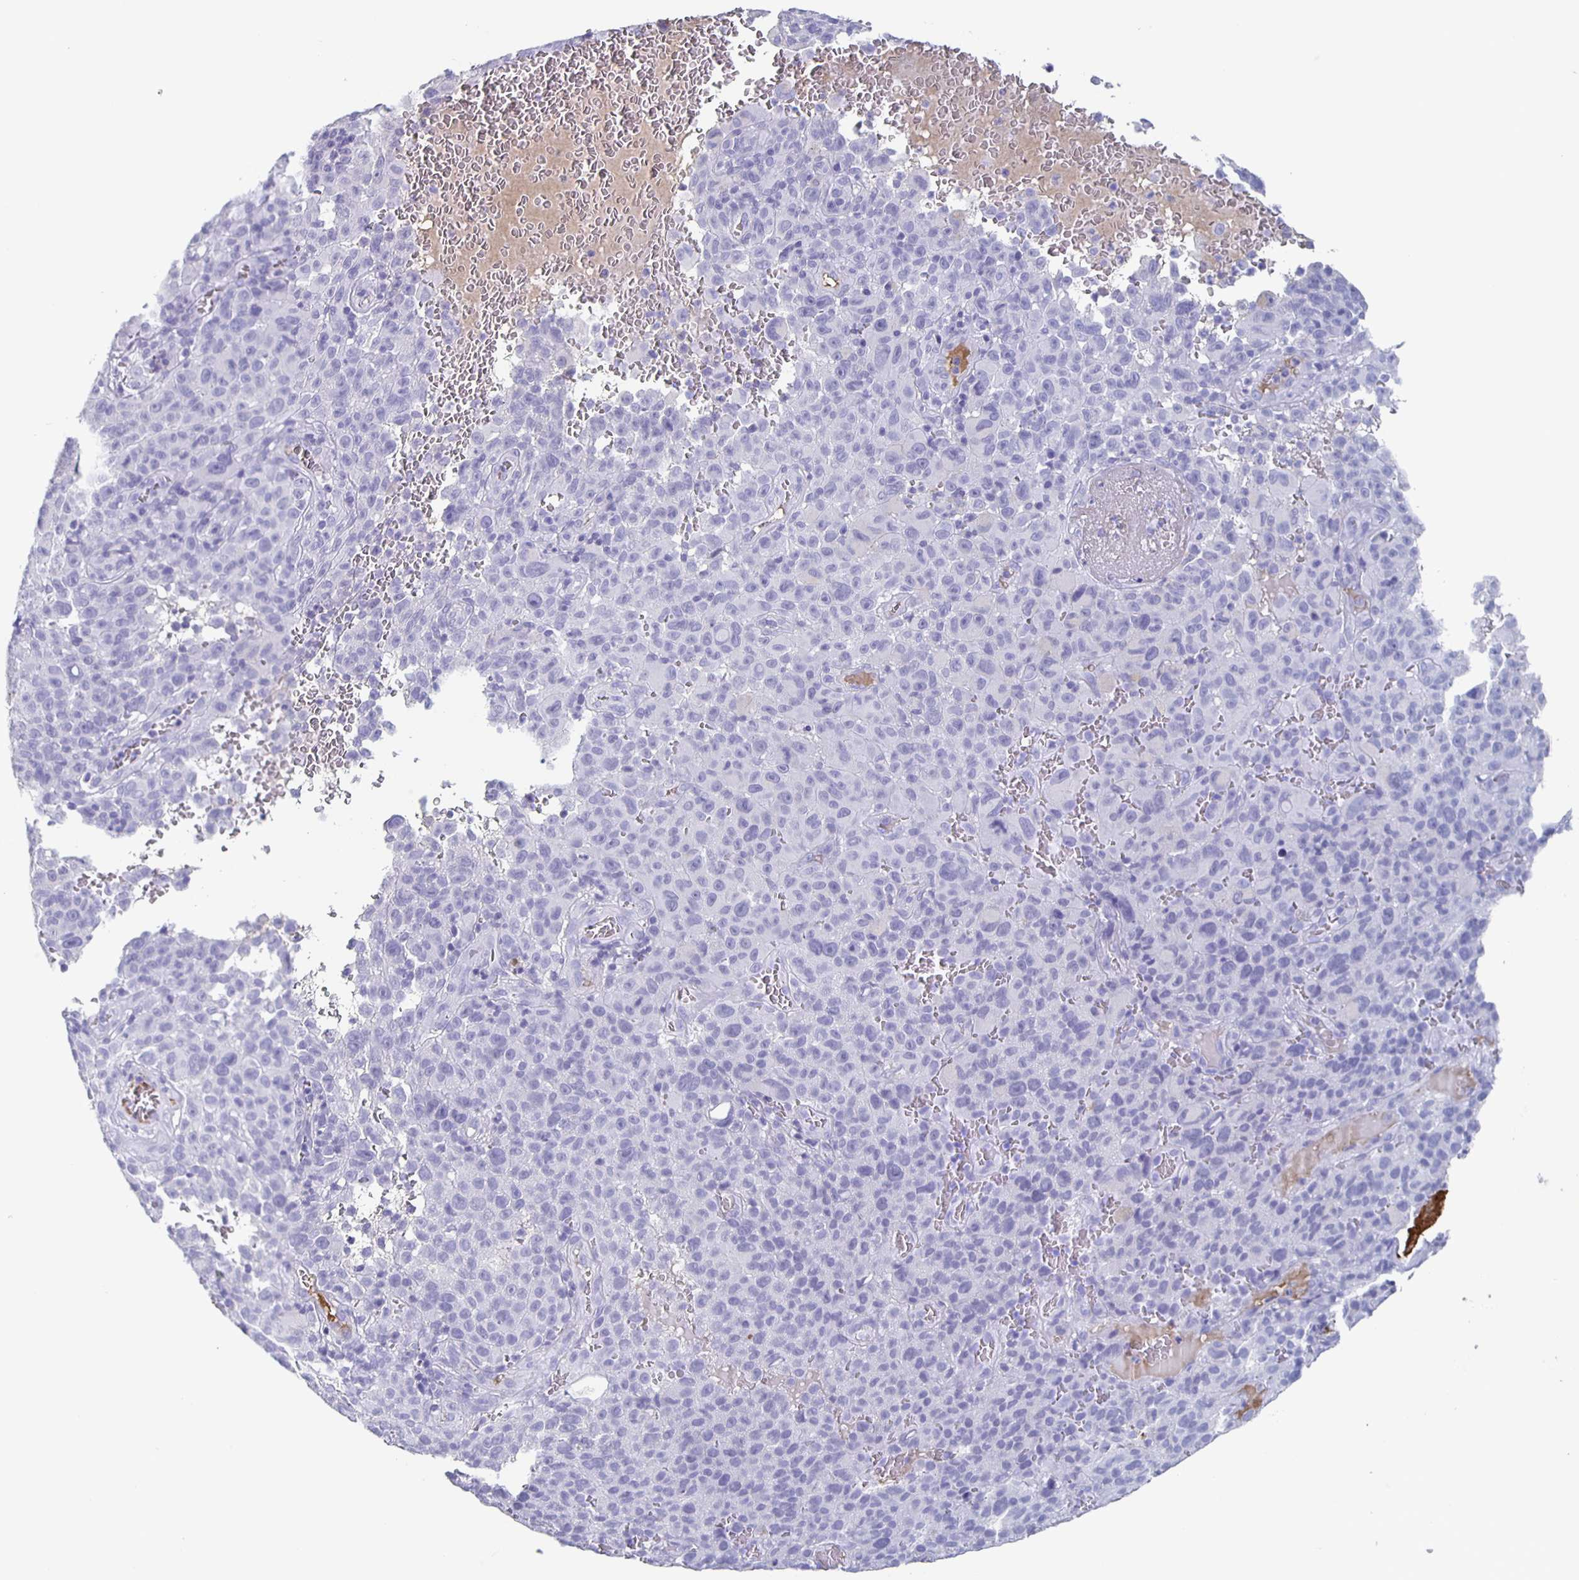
{"staining": {"intensity": "negative", "quantity": "none", "location": "none"}, "tissue": "melanoma", "cell_type": "Tumor cells", "image_type": "cancer", "snomed": [{"axis": "morphology", "description": "Malignant melanoma, NOS"}, {"axis": "topography", "description": "Skin"}], "caption": "An immunohistochemistry (IHC) histopathology image of melanoma is shown. There is no staining in tumor cells of melanoma.", "gene": "FGA", "patient": {"sex": "female", "age": 82}}